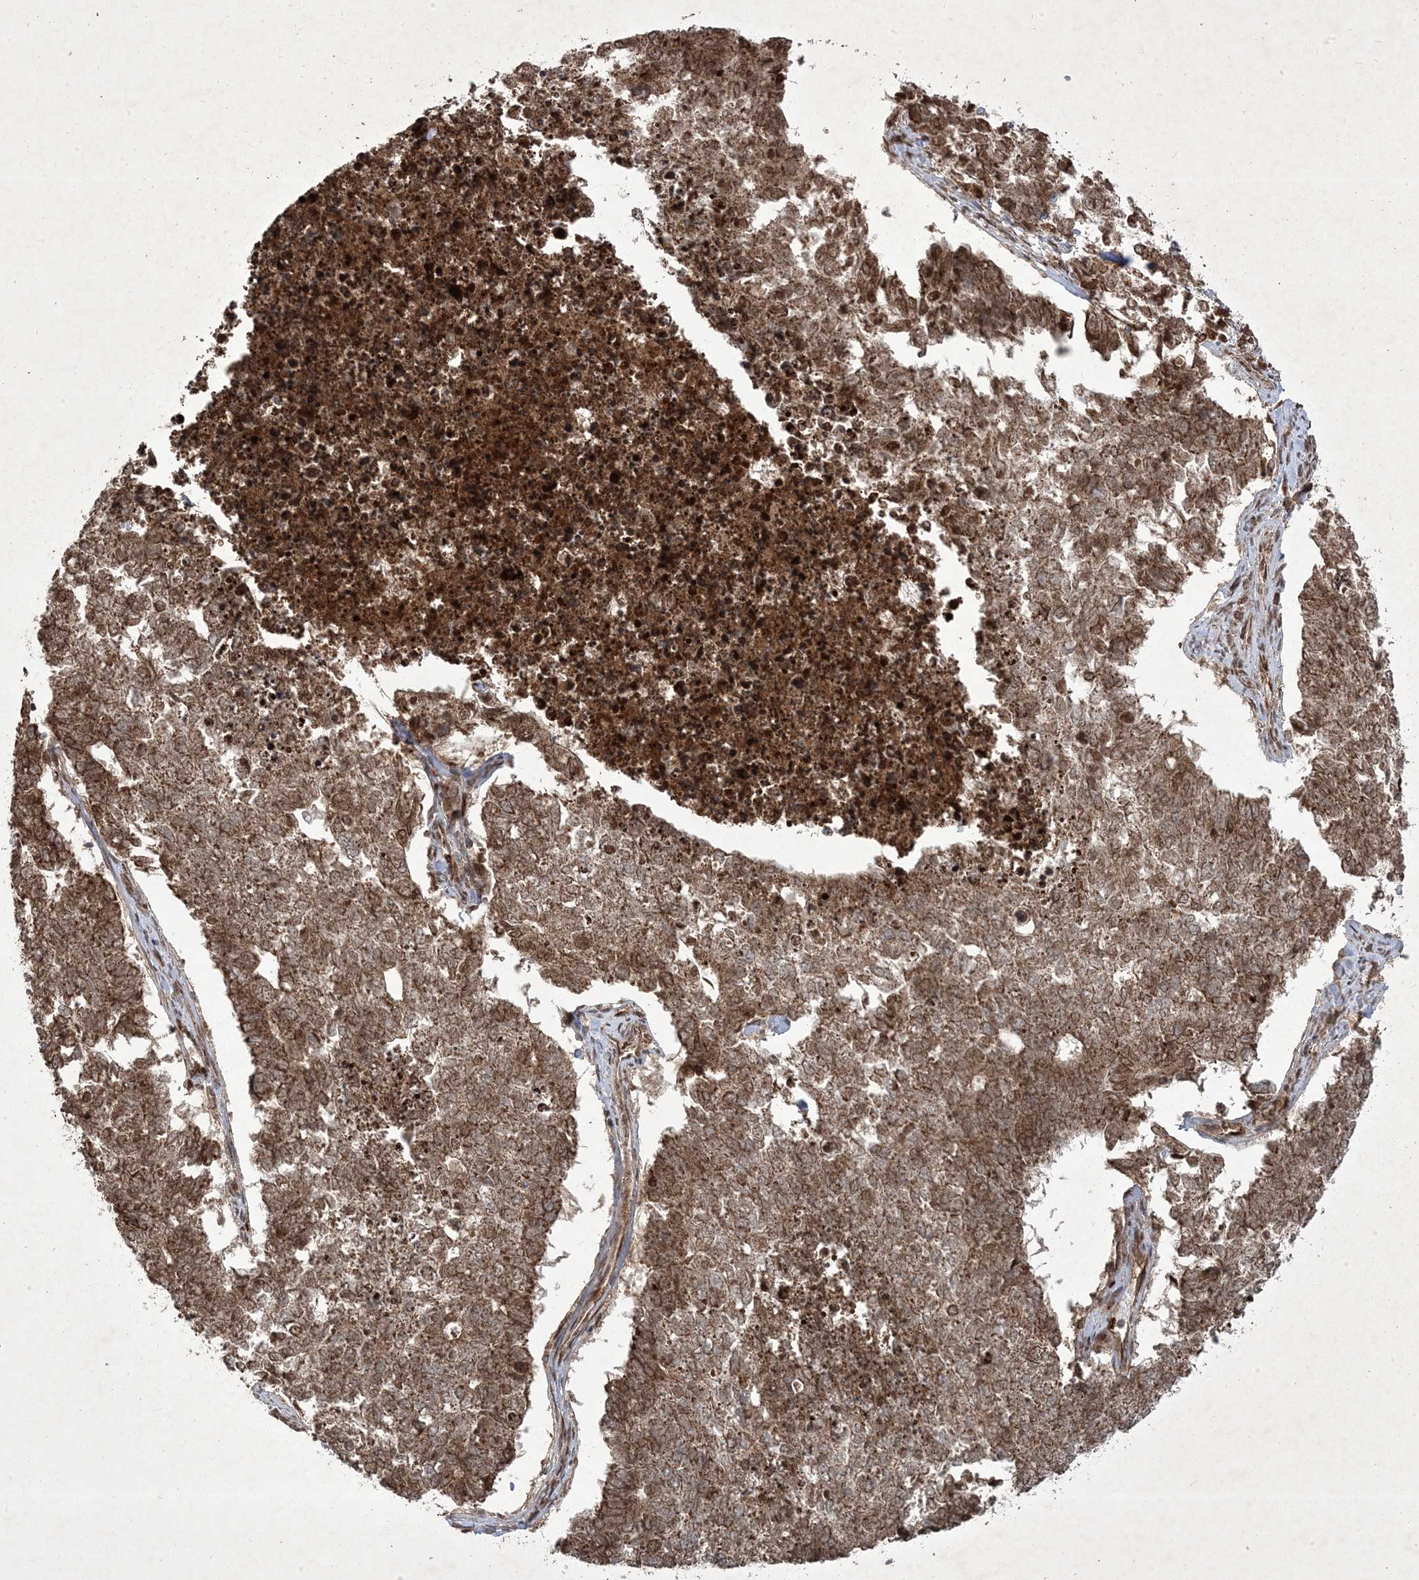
{"staining": {"intensity": "moderate", "quantity": ">75%", "location": "cytoplasmic/membranous,nuclear"}, "tissue": "cervical cancer", "cell_type": "Tumor cells", "image_type": "cancer", "snomed": [{"axis": "morphology", "description": "Squamous cell carcinoma, NOS"}, {"axis": "topography", "description": "Cervix"}], "caption": "A photomicrograph showing moderate cytoplasmic/membranous and nuclear positivity in about >75% of tumor cells in cervical cancer, as visualized by brown immunohistochemical staining.", "gene": "PLEKHM2", "patient": {"sex": "female", "age": 63}}